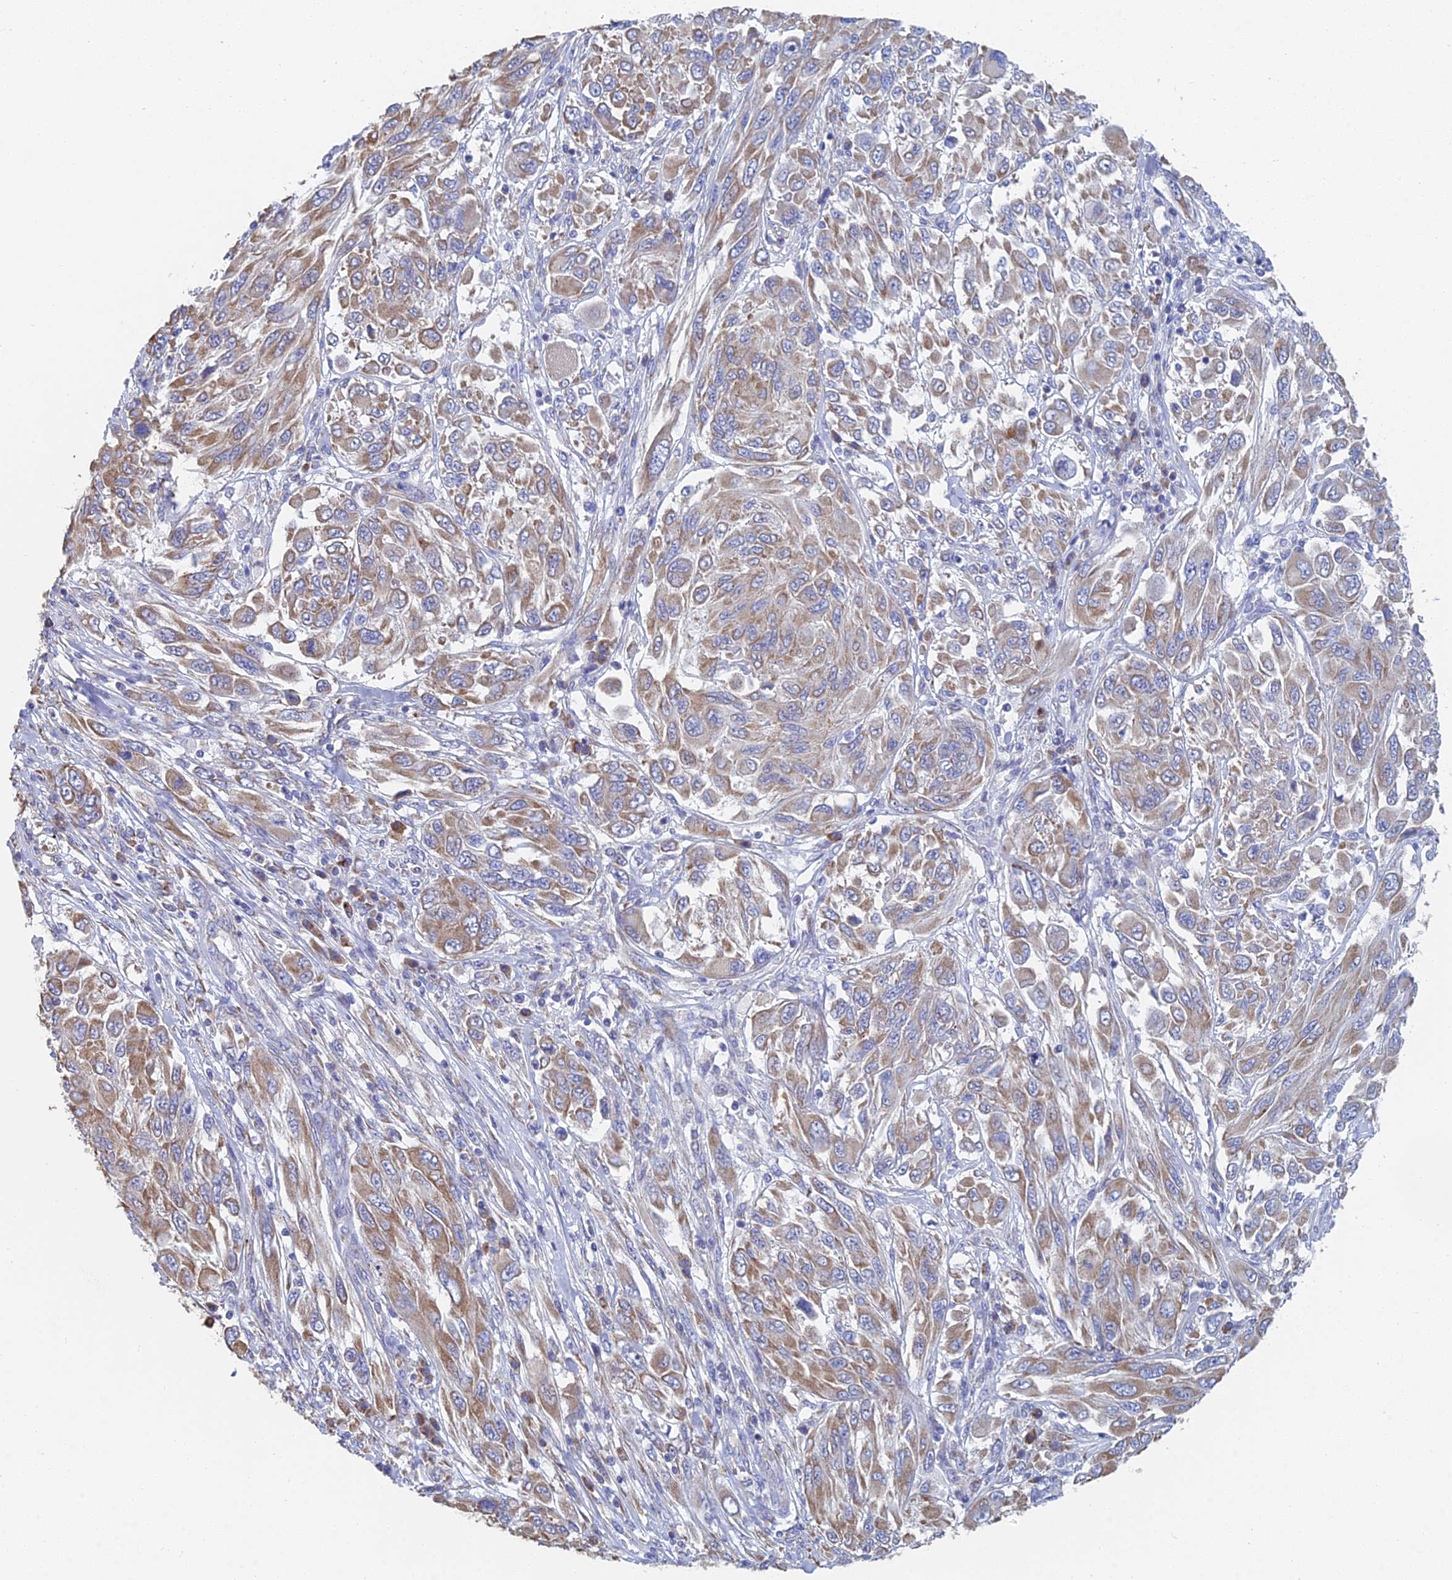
{"staining": {"intensity": "moderate", "quantity": ">75%", "location": "cytoplasmic/membranous"}, "tissue": "melanoma", "cell_type": "Tumor cells", "image_type": "cancer", "snomed": [{"axis": "morphology", "description": "Malignant melanoma, NOS"}, {"axis": "topography", "description": "Skin"}], "caption": "High-power microscopy captured an immunohistochemistry (IHC) image of melanoma, revealing moderate cytoplasmic/membranous positivity in about >75% of tumor cells. (IHC, brightfield microscopy, high magnification).", "gene": "CRACR2B", "patient": {"sex": "female", "age": 91}}